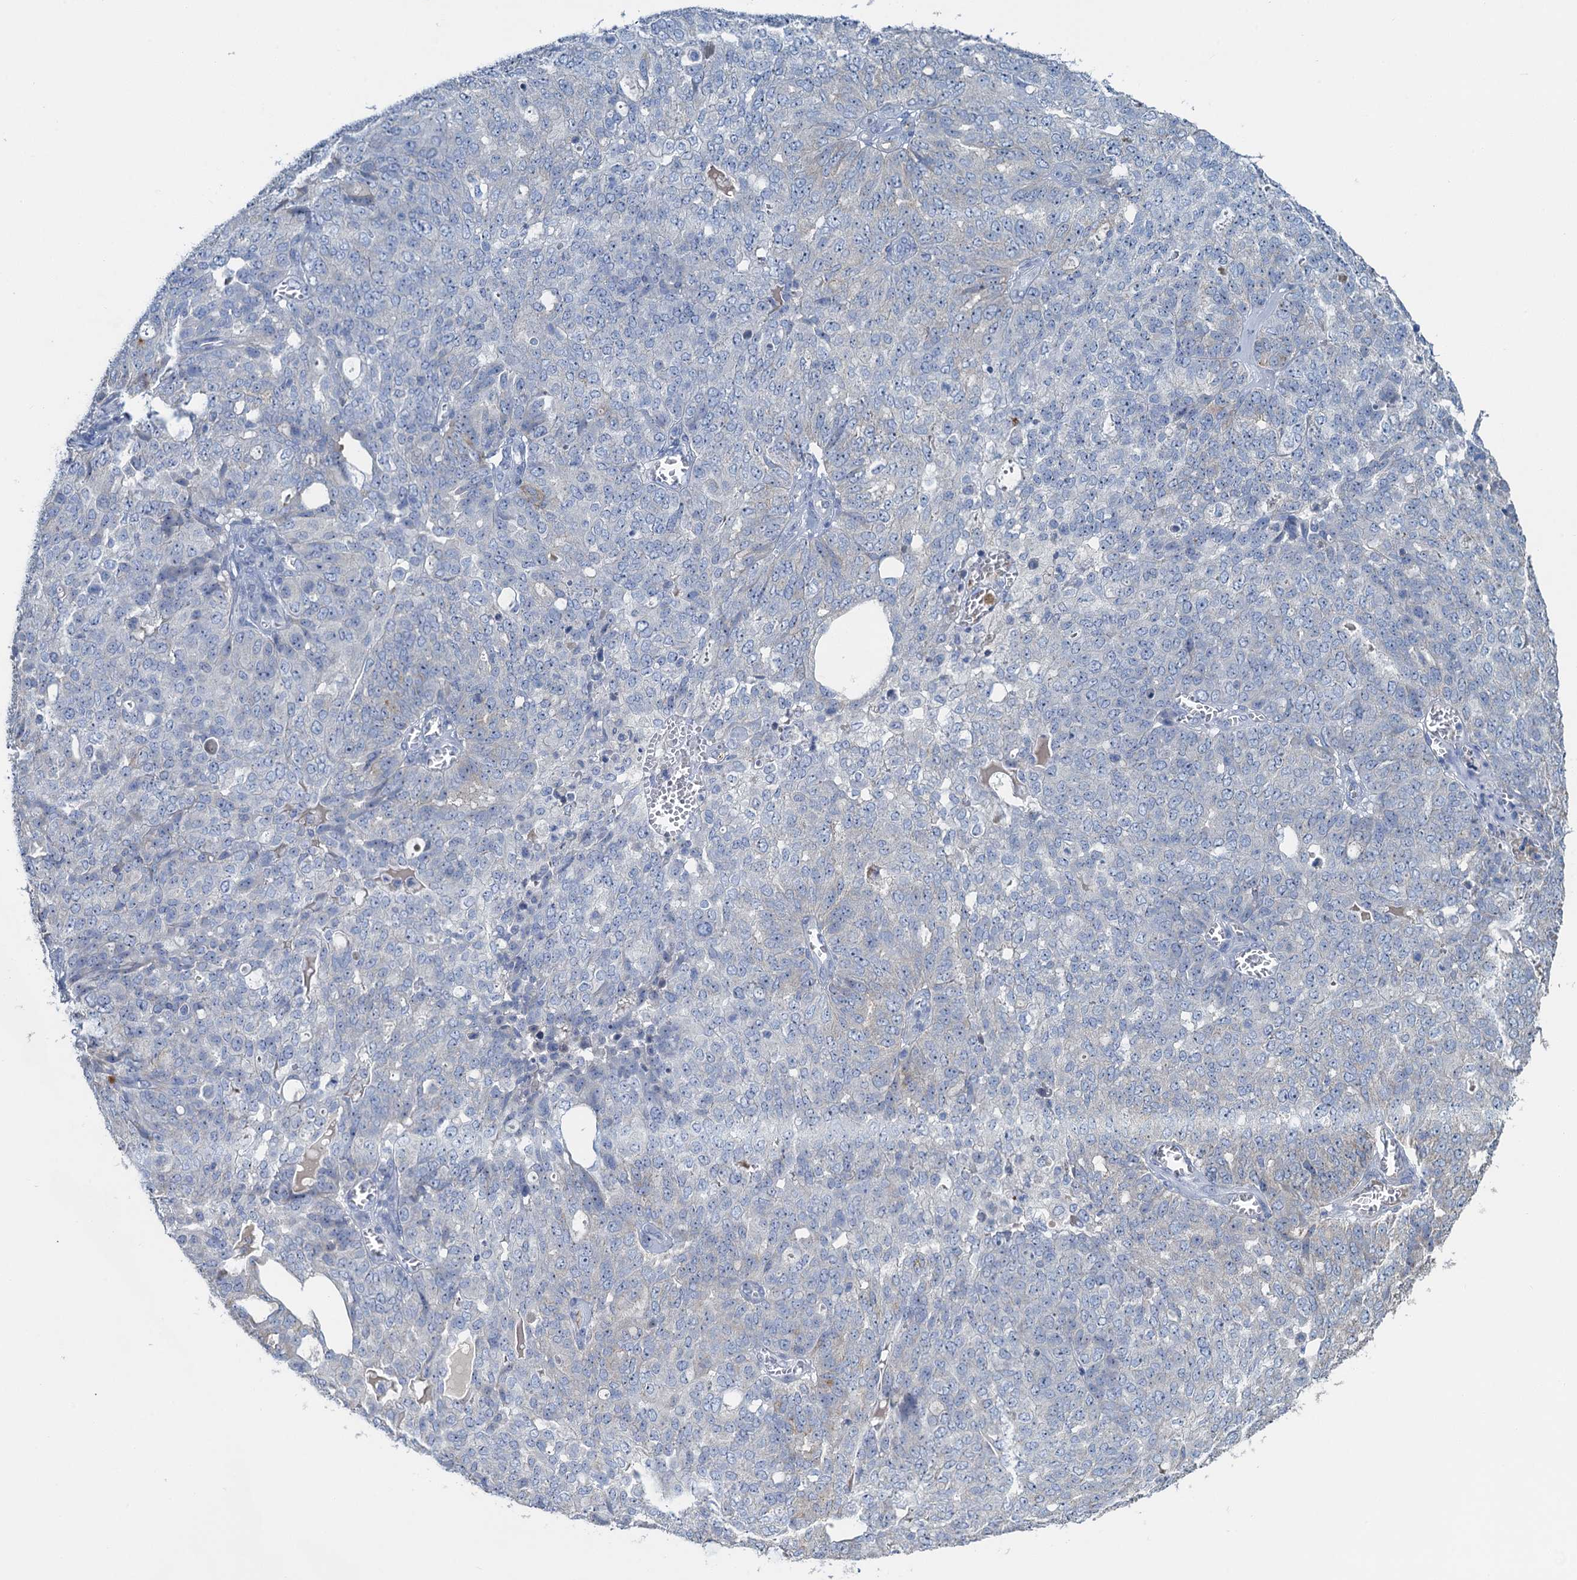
{"staining": {"intensity": "negative", "quantity": "none", "location": "none"}, "tissue": "ovarian cancer", "cell_type": "Tumor cells", "image_type": "cancer", "snomed": [{"axis": "morphology", "description": "Cystadenocarcinoma, serous, NOS"}, {"axis": "topography", "description": "Soft tissue"}, {"axis": "topography", "description": "Ovary"}], "caption": "Ovarian cancer (serous cystadenocarcinoma) was stained to show a protein in brown. There is no significant positivity in tumor cells. (DAB immunohistochemistry, high magnification).", "gene": "PLLP", "patient": {"sex": "female", "age": 57}}